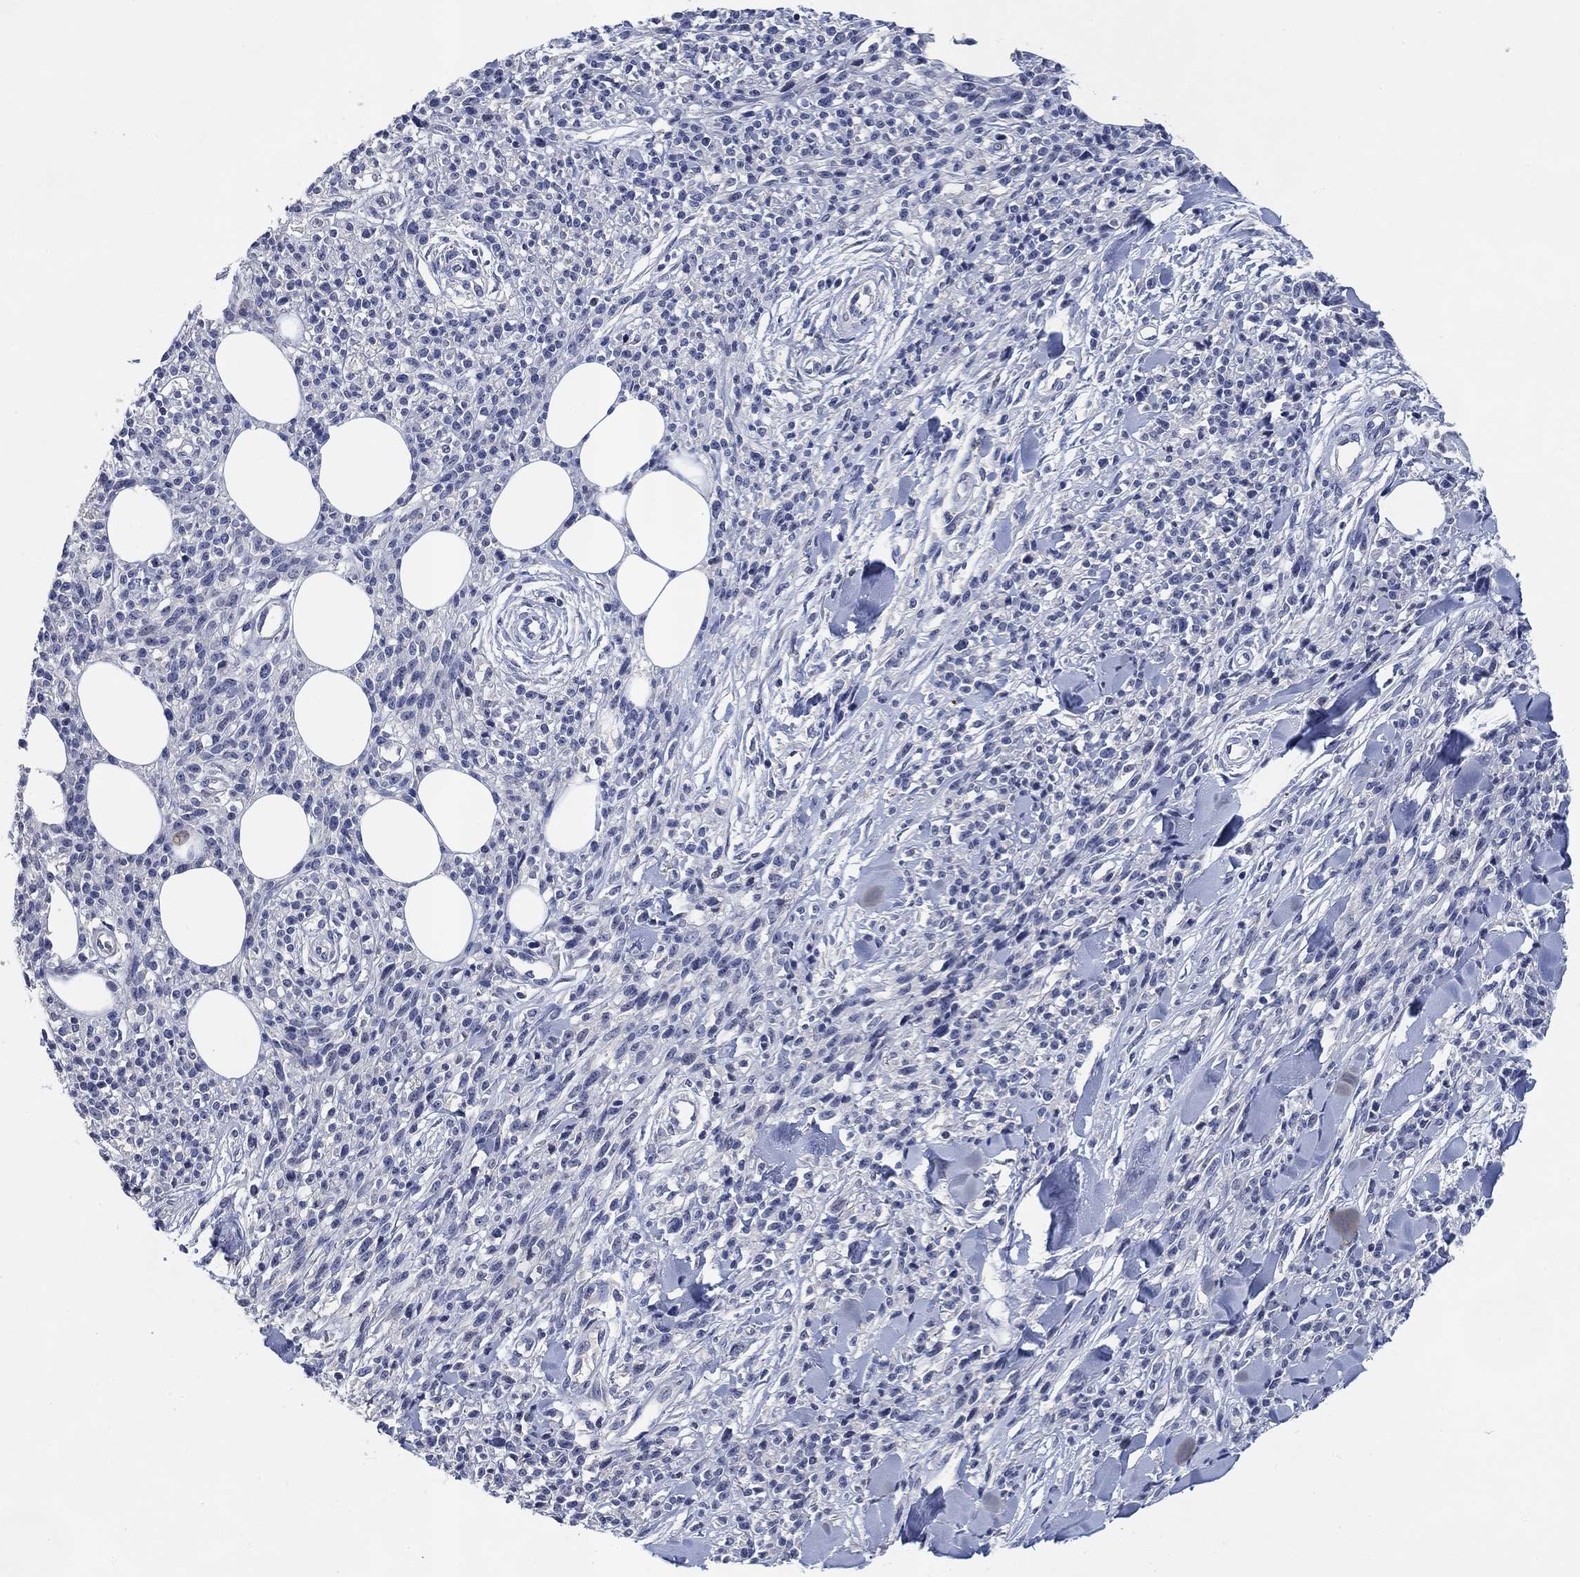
{"staining": {"intensity": "negative", "quantity": "none", "location": "none"}, "tissue": "melanoma", "cell_type": "Tumor cells", "image_type": "cancer", "snomed": [{"axis": "morphology", "description": "Malignant melanoma, NOS"}, {"axis": "topography", "description": "Skin"}, {"axis": "topography", "description": "Skin of trunk"}], "caption": "Immunohistochemical staining of melanoma reveals no significant staining in tumor cells. Brightfield microscopy of IHC stained with DAB (3,3'-diaminobenzidine) (brown) and hematoxylin (blue), captured at high magnification.", "gene": "DAZL", "patient": {"sex": "male", "age": 74}}